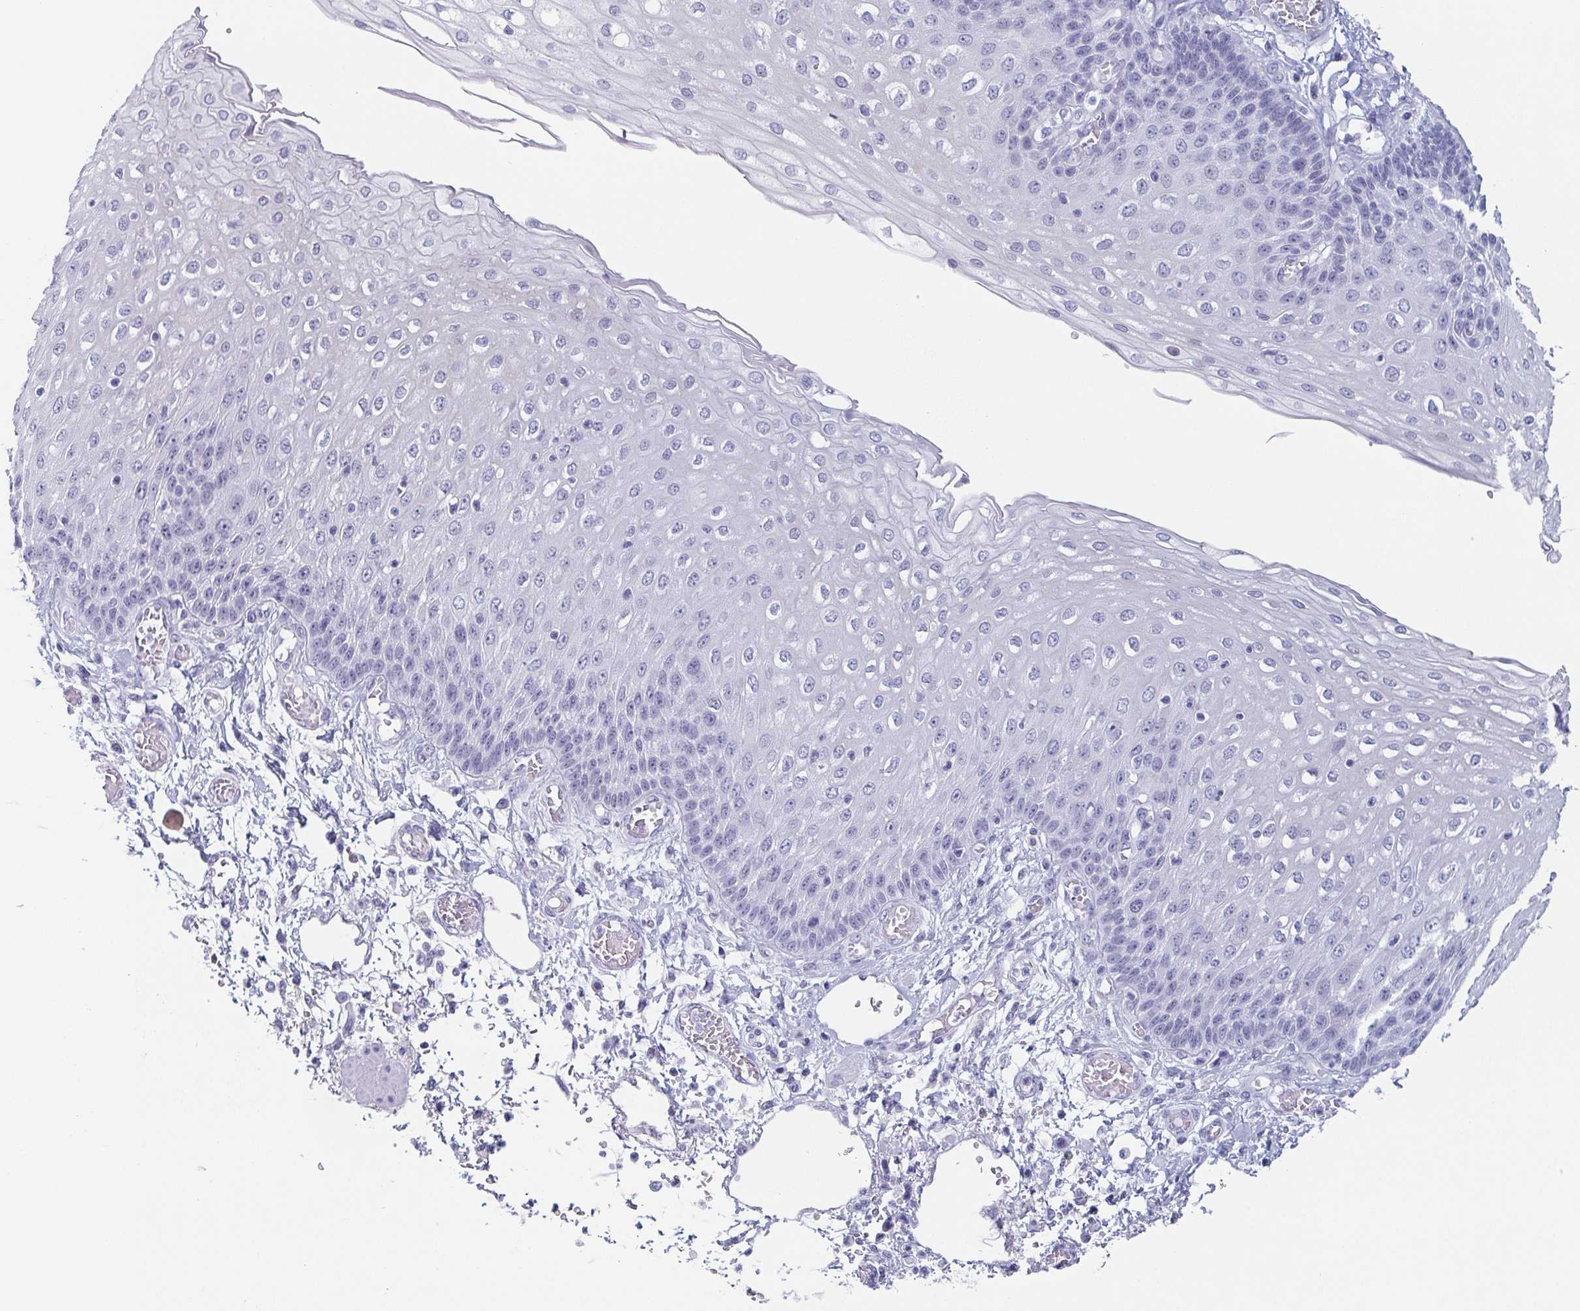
{"staining": {"intensity": "negative", "quantity": "none", "location": "none"}, "tissue": "esophagus", "cell_type": "Squamous epithelial cells", "image_type": "normal", "snomed": [{"axis": "morphology", "description": "Normal tissue, NOS"}, {"axis": "morphology", "description": "Adenocarcinoma, NOS"}, {"axis": "topography", "description": "Esophagus"}], "caption": "Protein analysis of benign esophagus displays no significant positivity in squamous epithelial cells.", "gene": "REG4", "patient": {"sex": "male", "age": 81}}